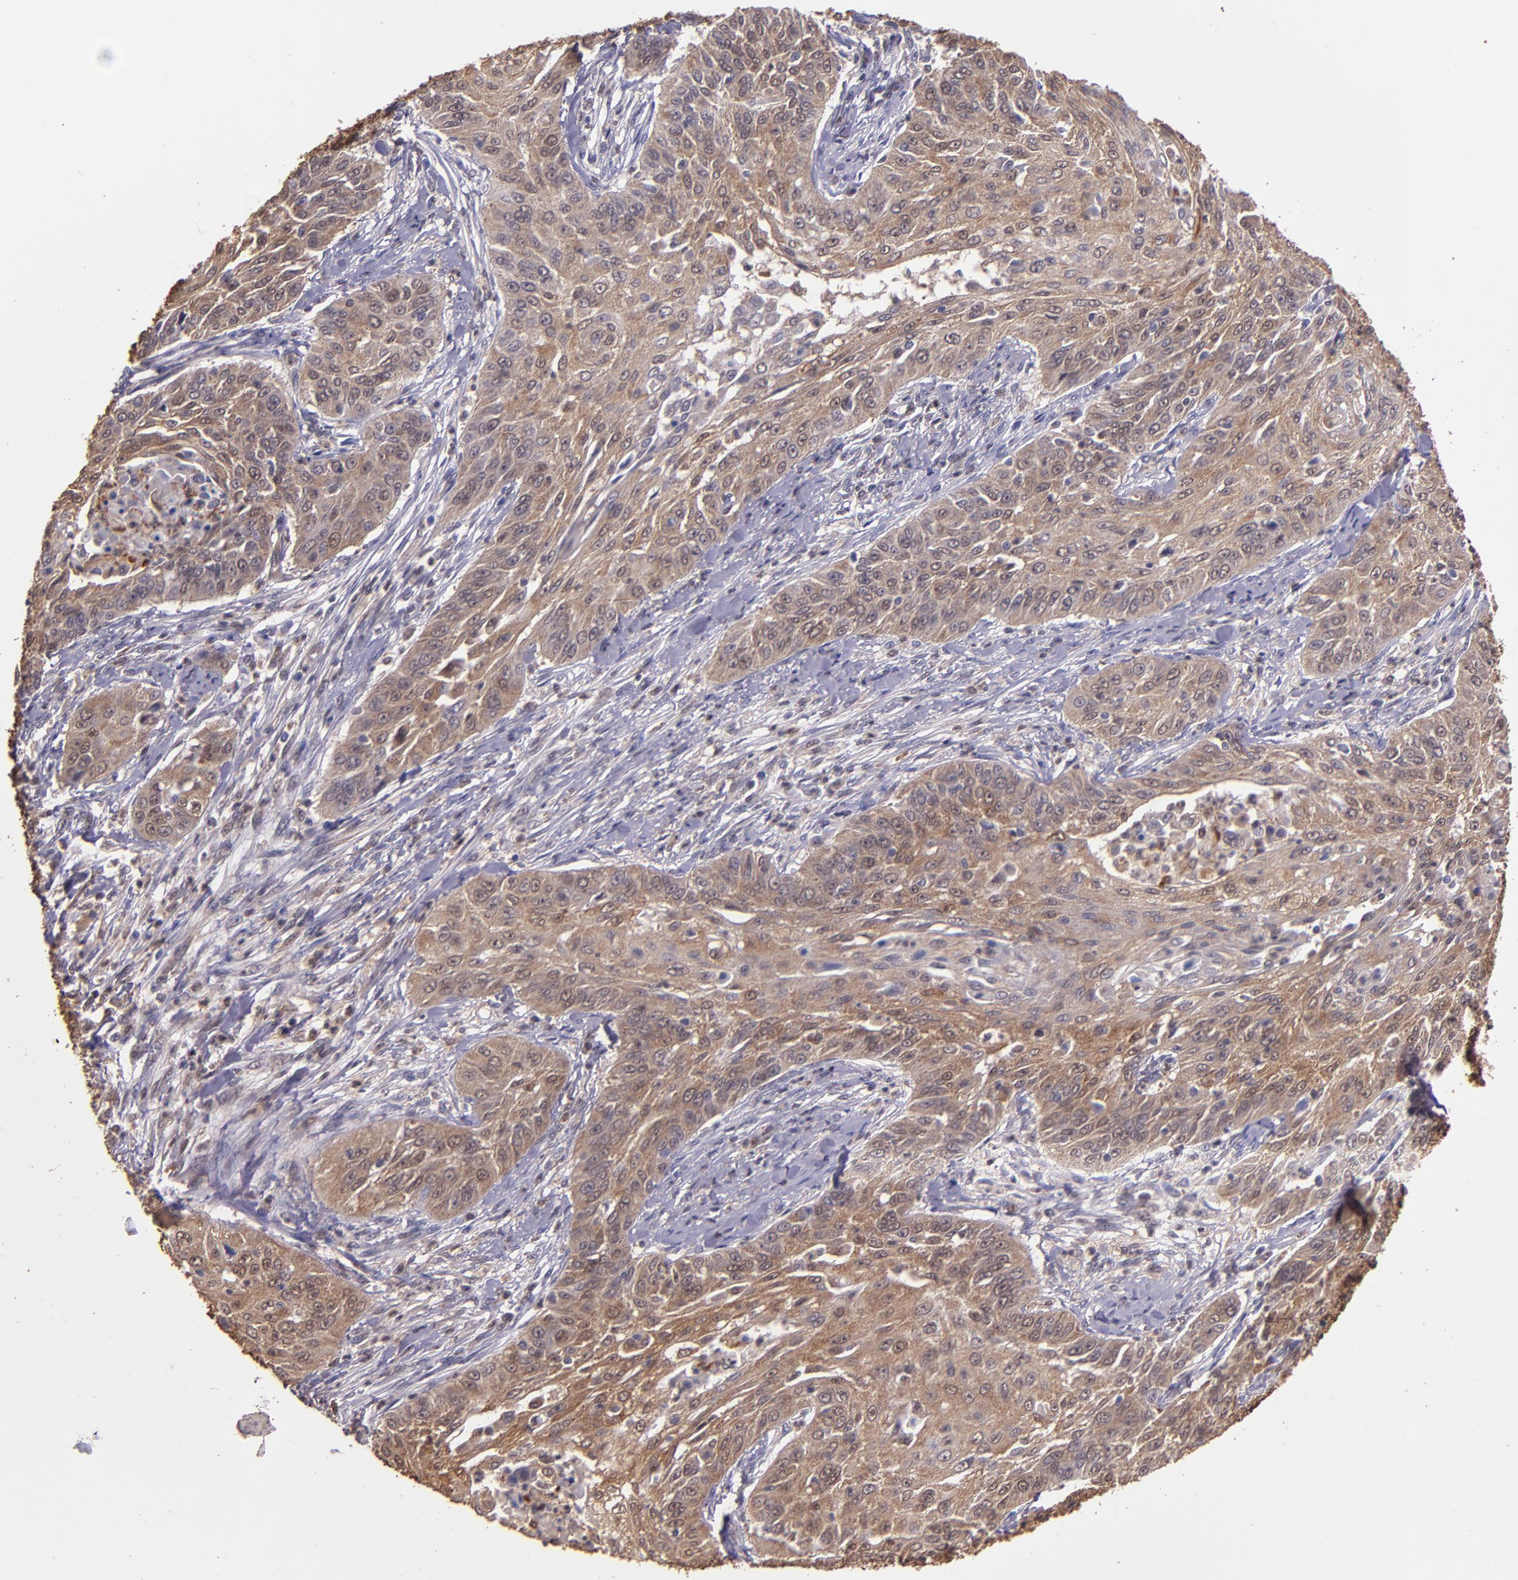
{"staining": {"intensity": "moderate", "quantity": ">75%", "location": "cytoplasmic/membranous,nuclear"}, "tissue": "cervical cancer", "cell_type": "Tumor cells", "image_type": "cancer", "snomed": [{"axis": "morphology", "description": "Squamous cell carcinoma, NOS"}, {"axis": "topography", "description": "Cervix"}], "caption": "Human cervical squamous cell carcinoma stained for a protein (brown) shows moderate cytoplasmic/membranous and nuclear positive staining in about >75% of tumor cells.", "gene": "STAT6", "patient": {"sex": "female", "age": 64}}